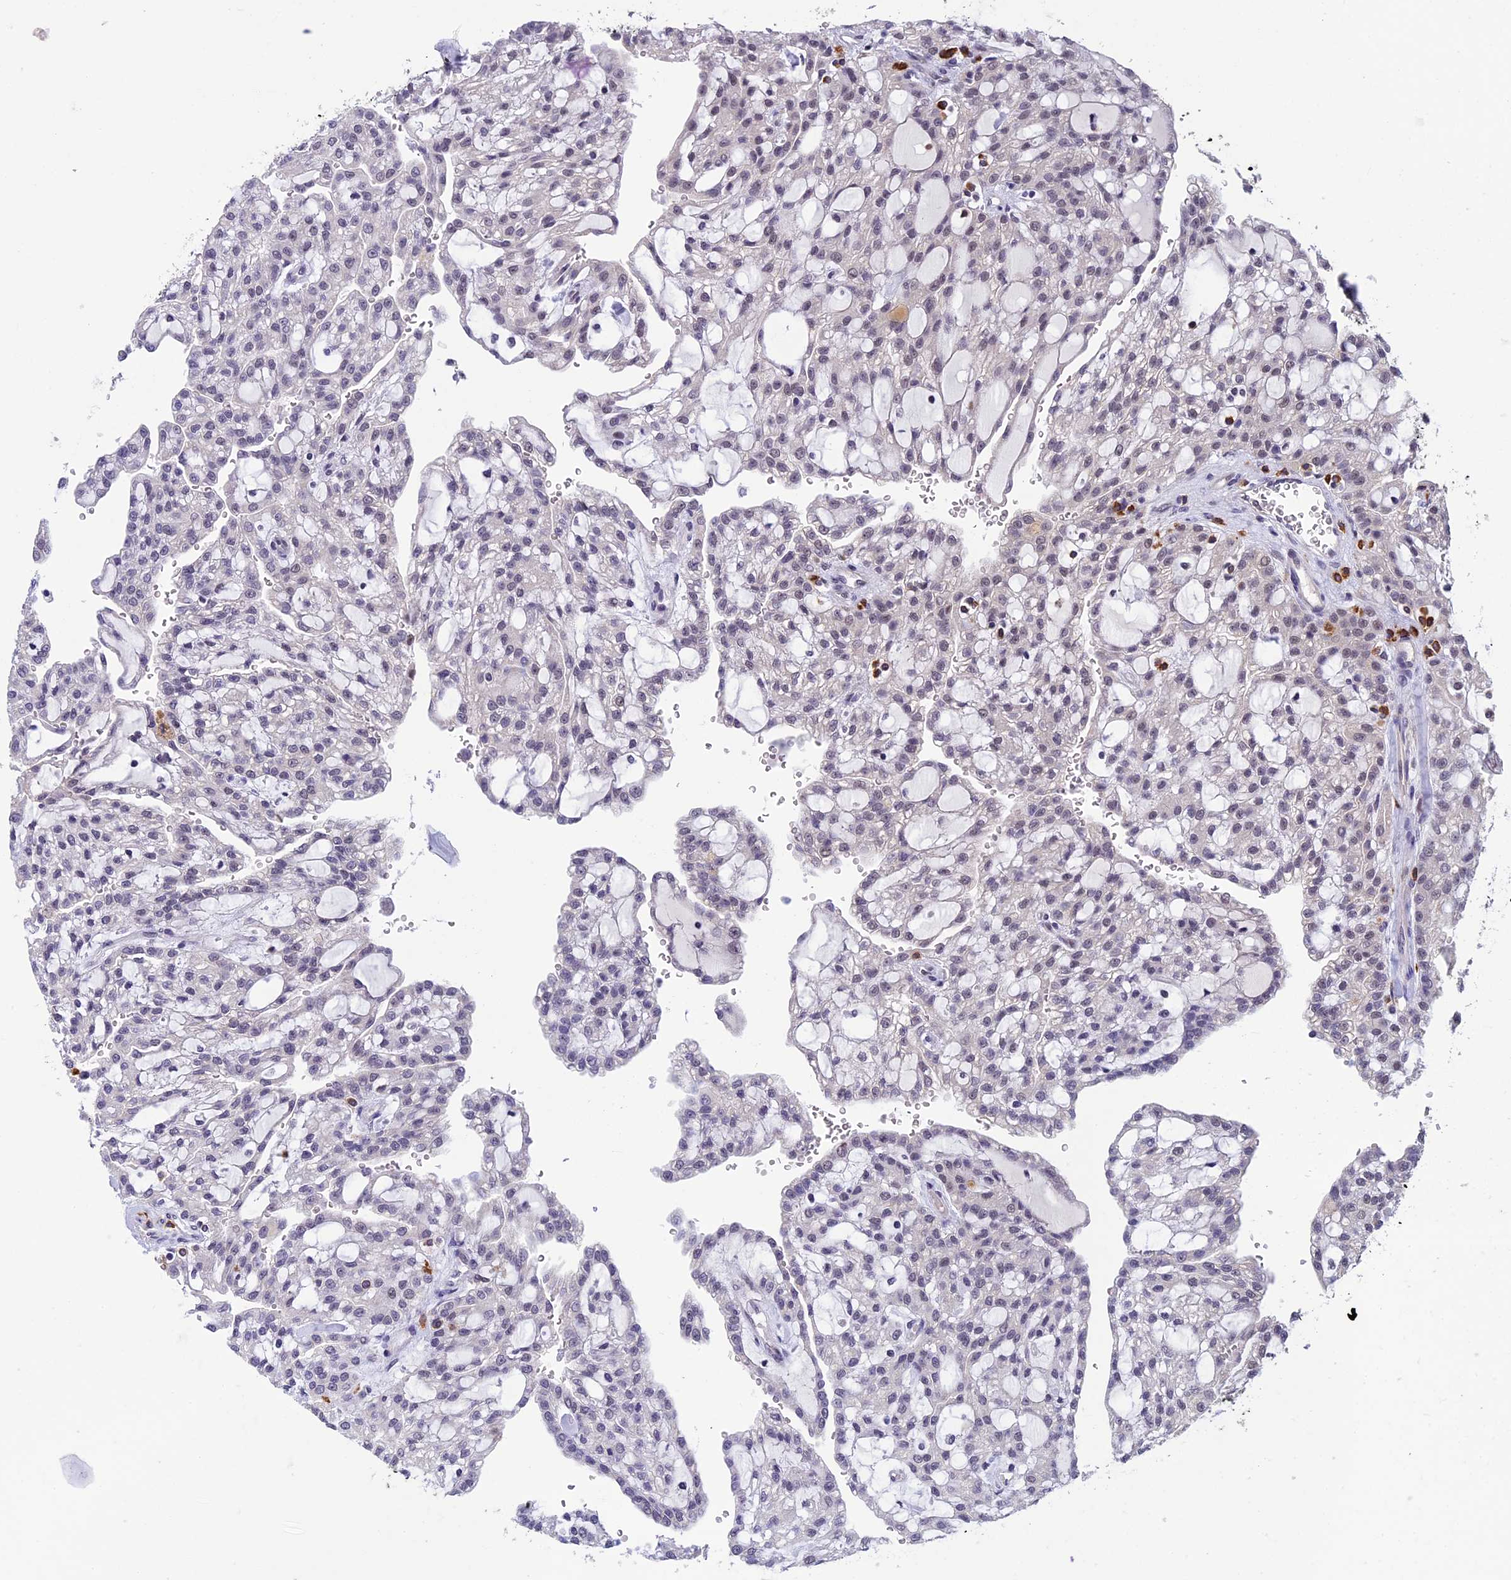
{"staining": {"intensity": "moderate", "quantity": "25%-75%", "location": "nuclear"}, "tissue": "renal cancer", "cell_type": "Tumor cells", "image_type": "cancer", "snomed": [{"axis": "morphology", "description": "Adenocarcinoma, NOS"}, {"axis": "topography", "description": "Kidney"}], "caption": "High-magnification brightfield microscopy of renal cancer stained with DAB (brown) and counterstained with hematoxylin (blue). tumor cells exhibit moderate nuclear positivity is identified in about25%-75% of cells.", "gene": "RNF40", "patient": {"sex": "male", "age": 63}}